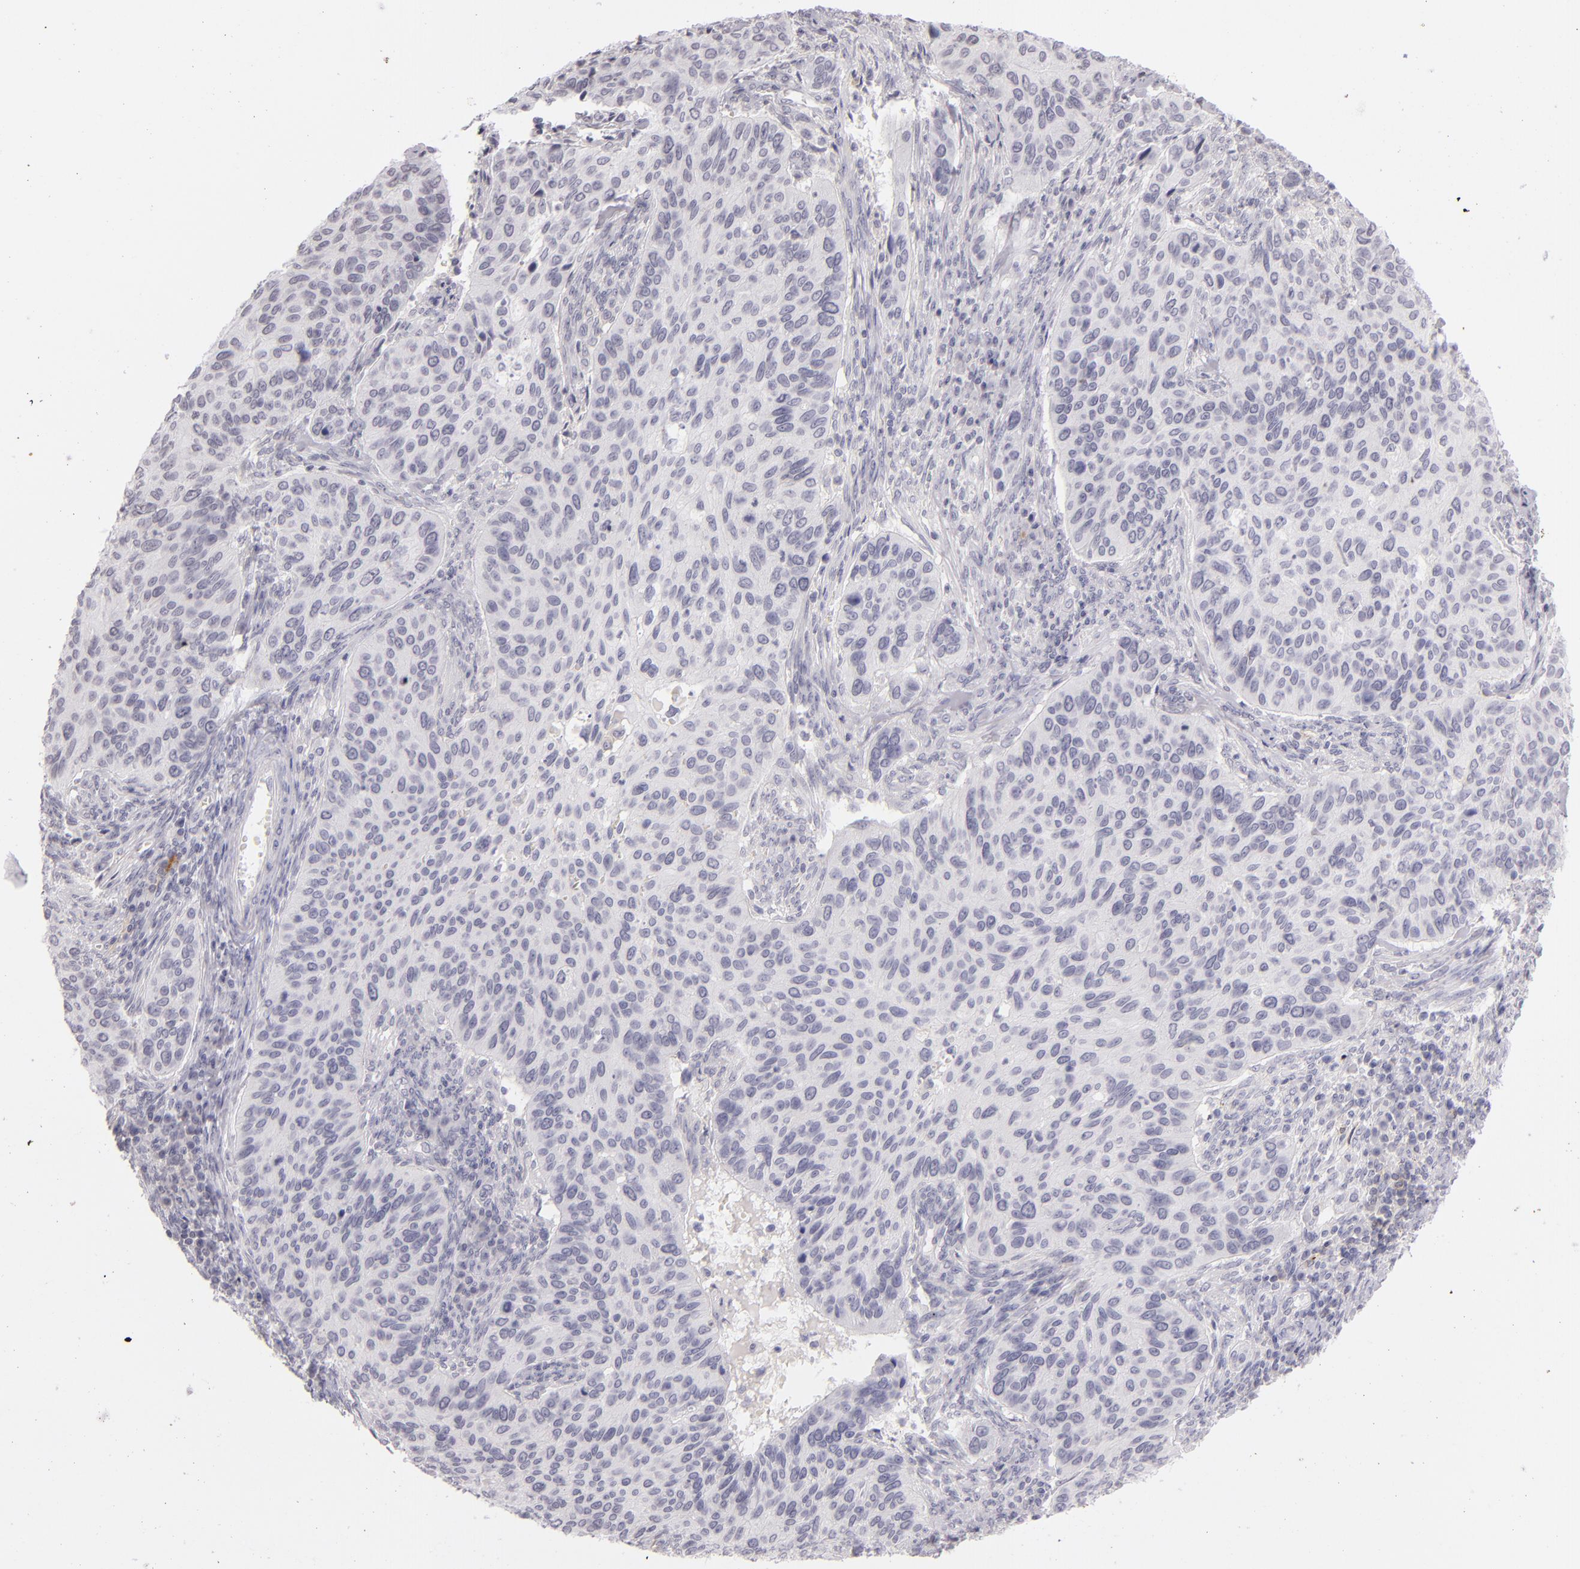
{"staining": {"intensity": "negative", "quantity": "none", "location": "none"}, "tissue": "cervical cancer", "cell_type": "Tumor cells", "image_type": "cancer", "snomed": [{"axis": "morphology", "description": "Adenocarcinoma, NOS"}, {"axis": "topography", "description": "Cervix"}], "caption": "The histopathology image demonstrates no staining of tumor cells in cervical cancer. (DAB immunohistochemistry visualized using brightfield microscopy, high magnification).", "gene": "CD40", "patient": {"sex": "female", "age": 29}}